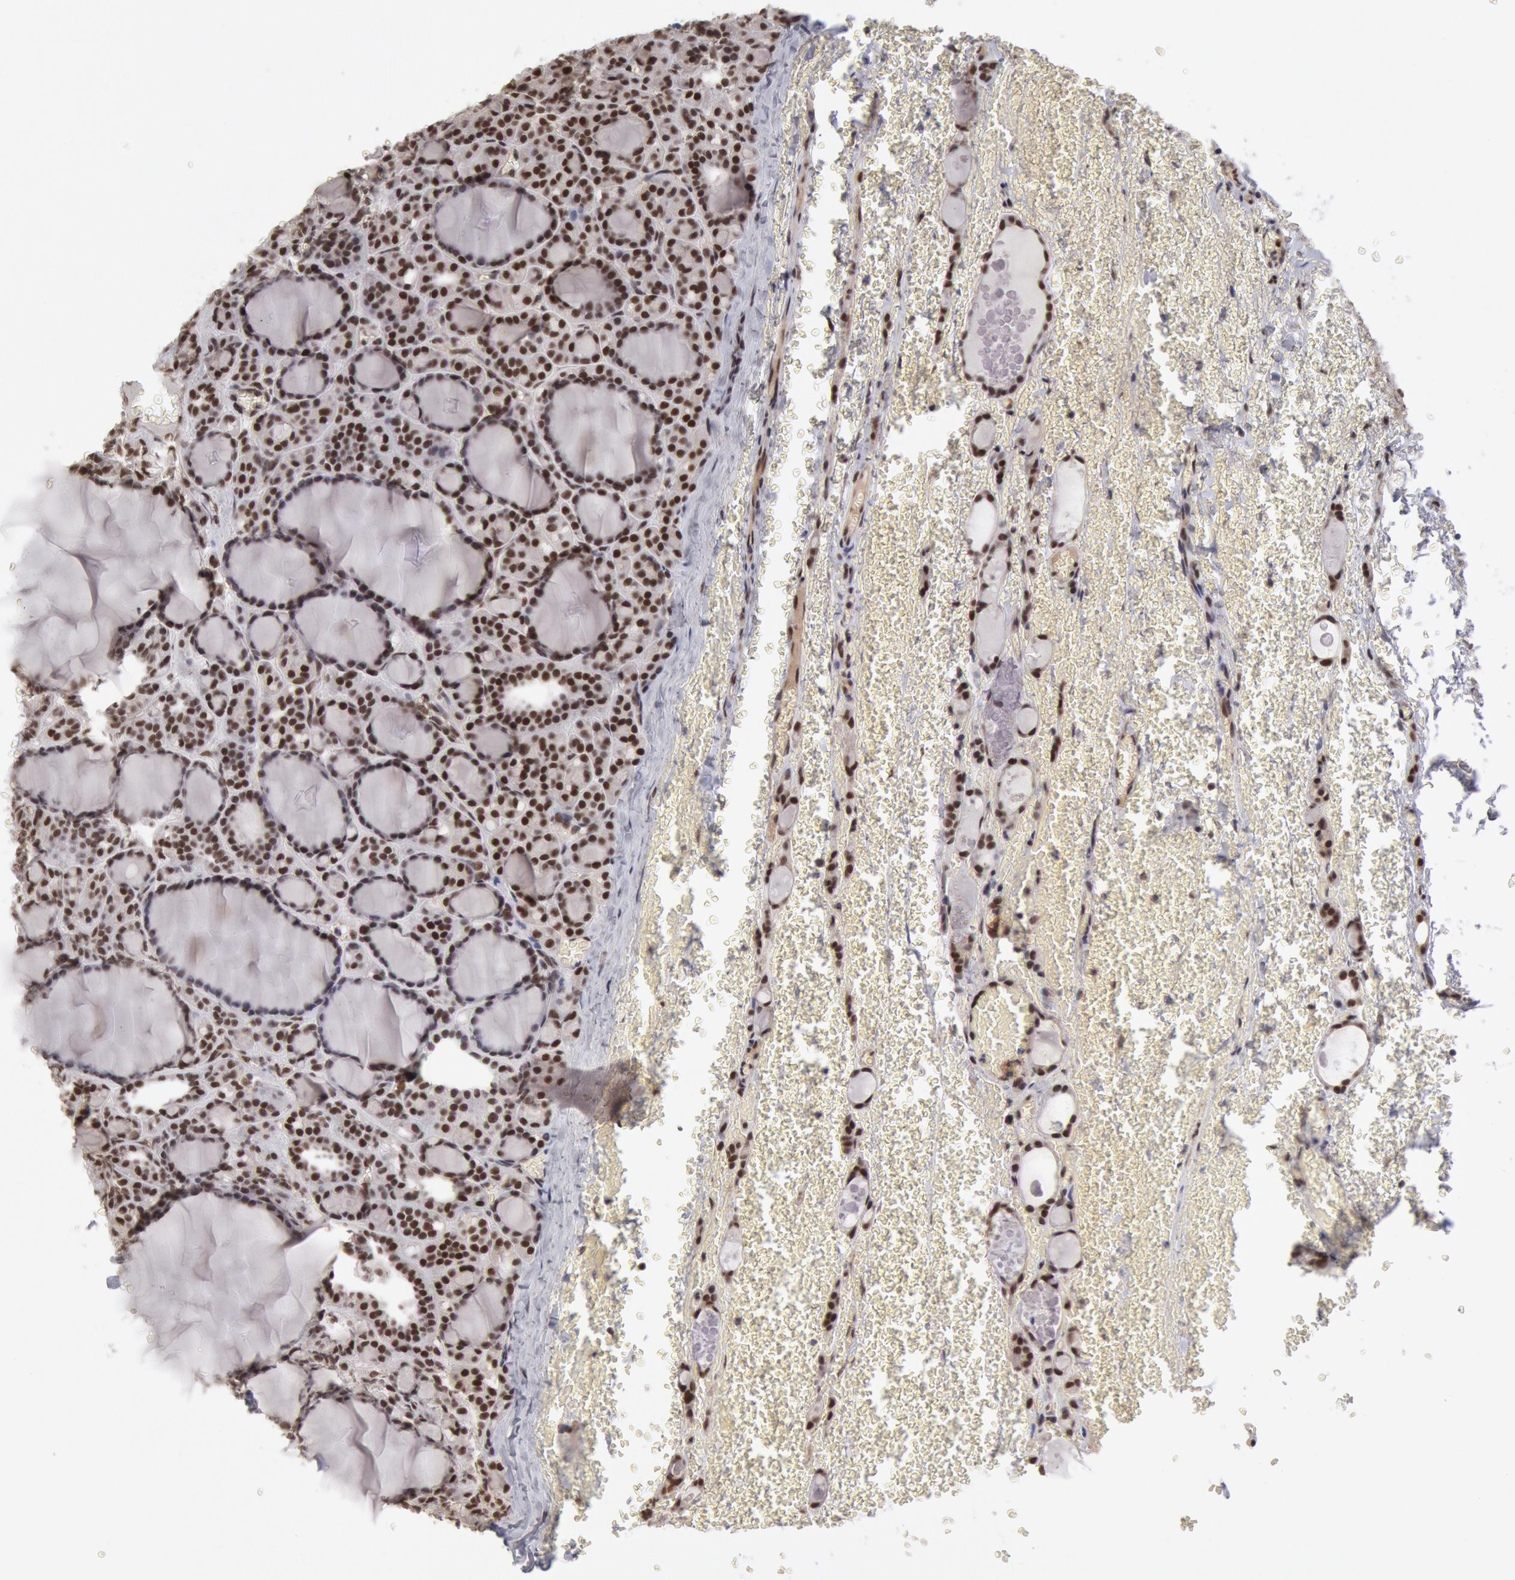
{"staining": {"intensity": "moderate", "quantity": ">75%", "location": "nuclear"}, "tissue": "thyroid cancer", "cell_type": "Tumor cells", "image_type": "cancer", "snomed": [{"axis": "morphology", "description": "Follicular adenoma carcinoma, NOS"}, {"axis": "topography", "description": "Thyroid gland"}], "caption": "Protein staining exhibits moderate nuclear positivity in about >75% of tumor cells in thyroid cancer.", "gene": "PPP4R3B", "patient": {"sex": "female", "age": 71}}